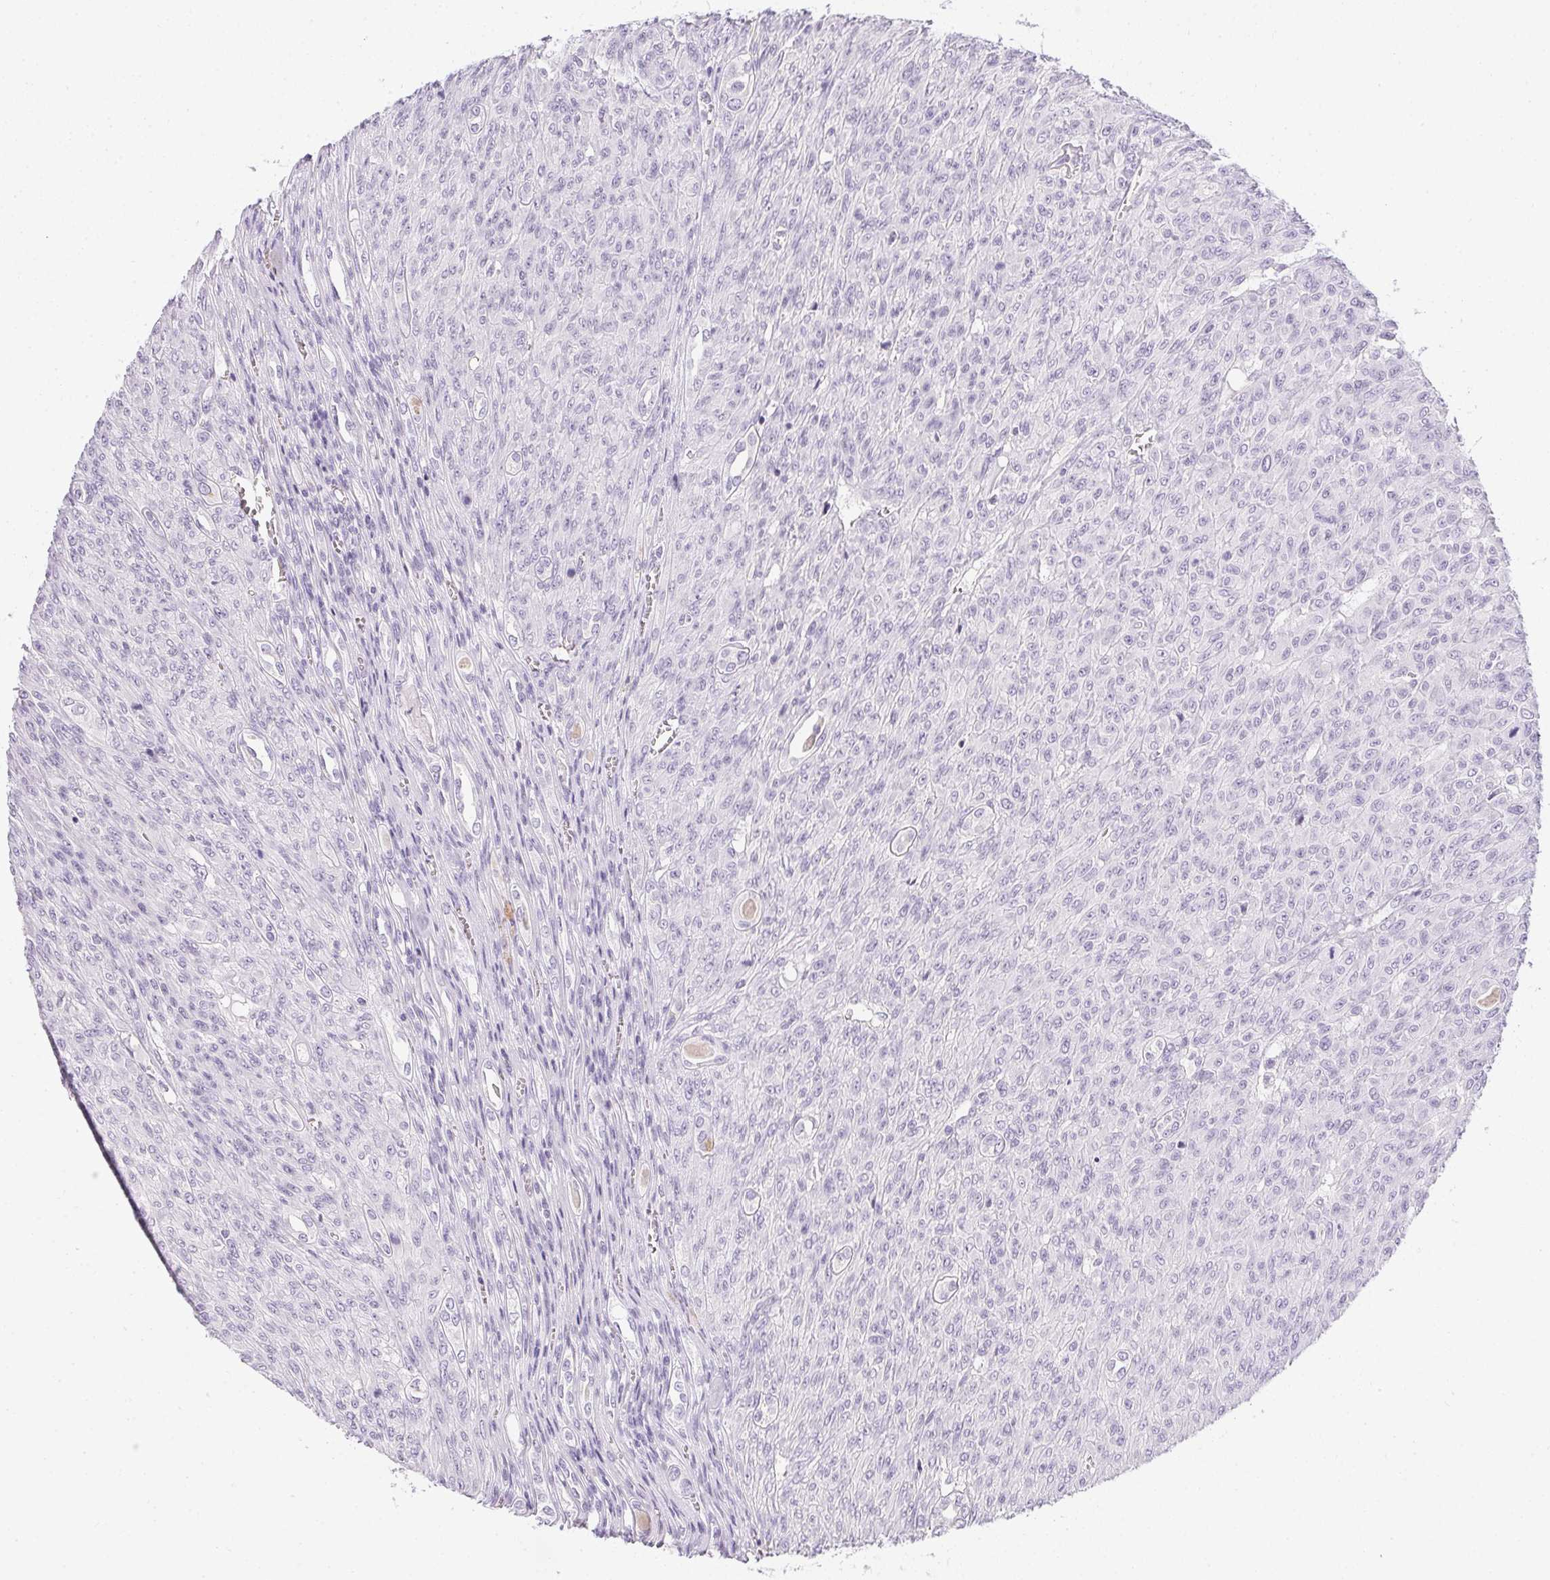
{"staining": {"intensity": "negative", "quantity": "none", "location": "none"}, "tissue": "renal cancer", "cell_type": "Tumor cells", "image_type": "cancer", "snomed": [{"axis": "morphology", "description": "Adenocarcinoma, NOS"}, {"axis": "topography", "description": "Kidney"}], "caption": "High power microscopy histopathology image of an immunohistochemistry (IHC) micrograph of adenocarcinoma (renal), revealing no significant staining in tumor cells.", "gene": "PPY", "patient": {"sex": "male", "age": 58}}